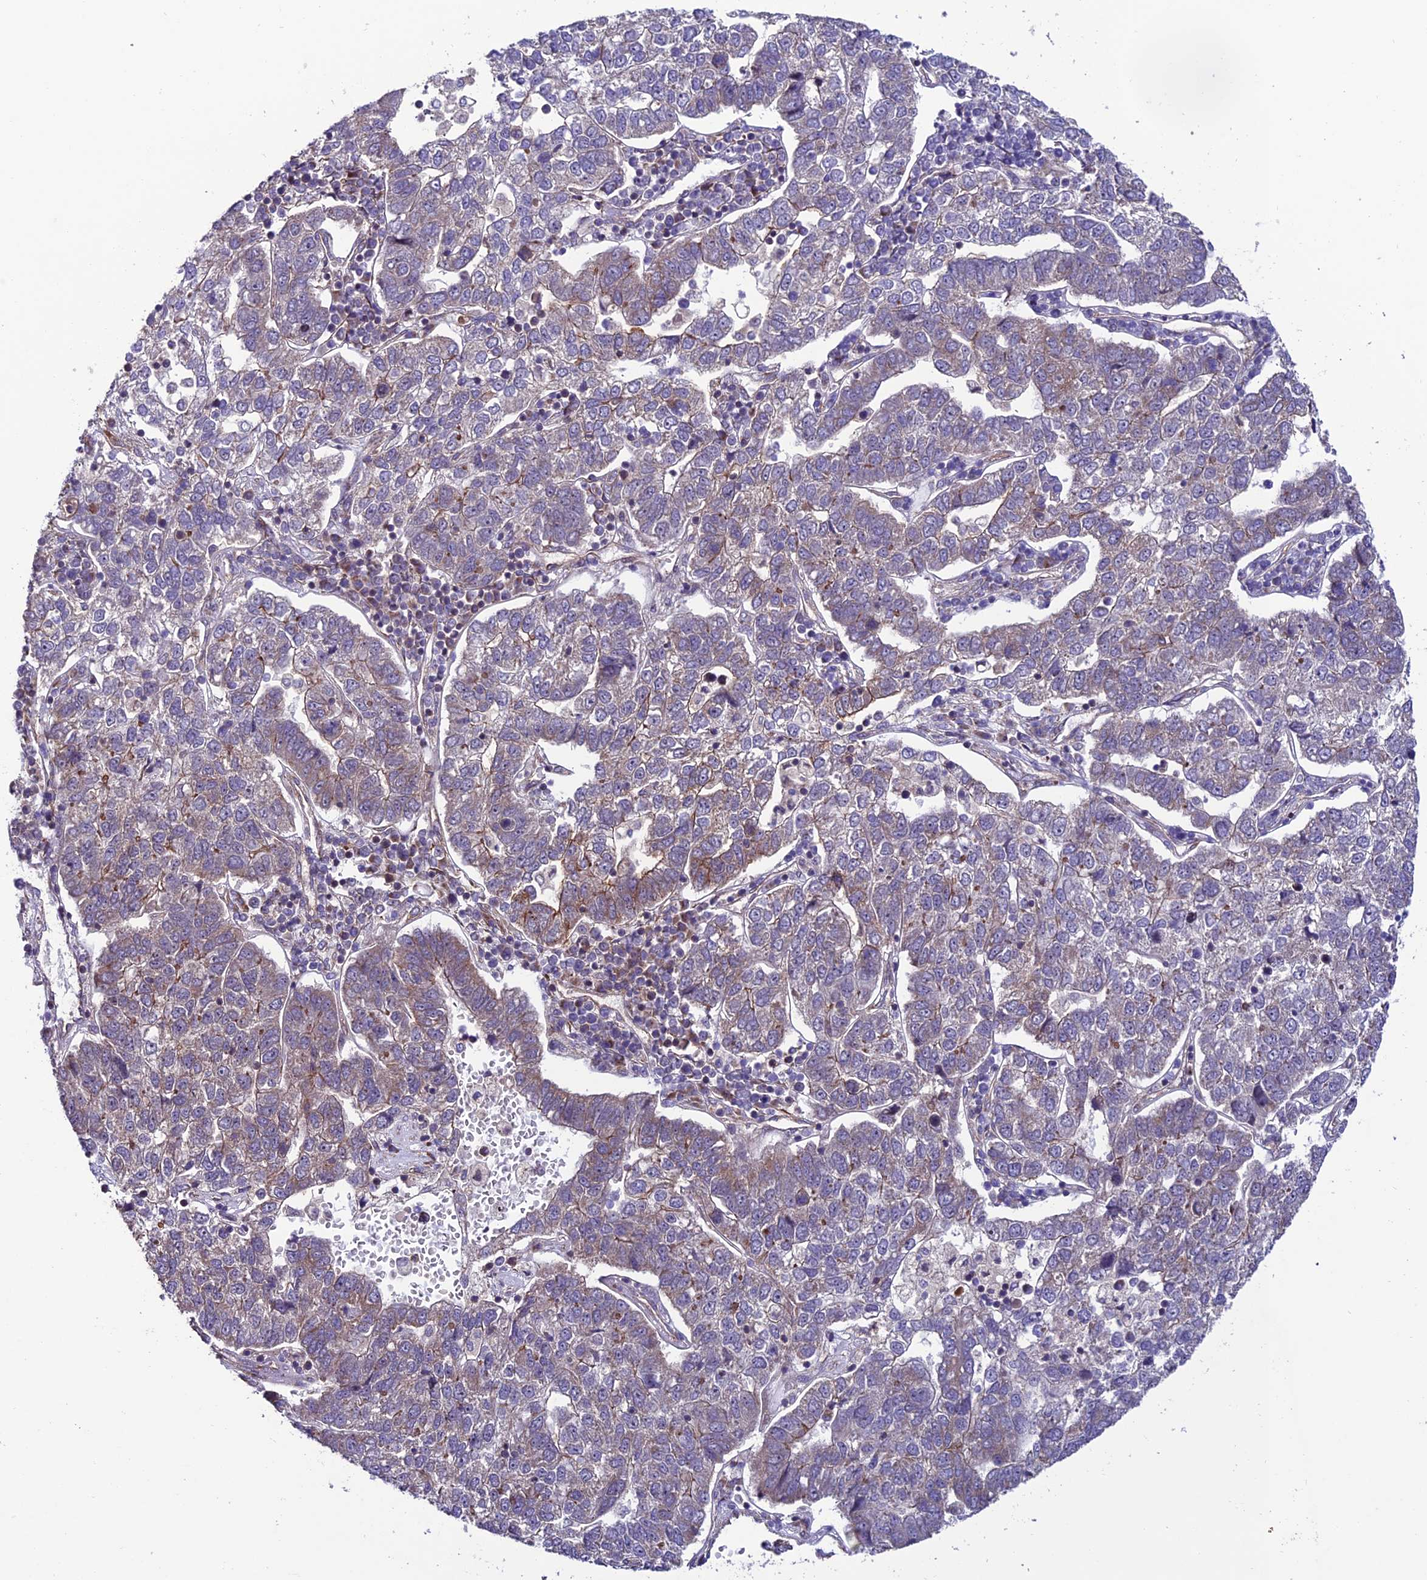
{"staining": {"intensity": "weak", "quantity": "<25%", "location": "cytoplasmic/membranous"}, "tissue": "pancreatic cancer", "cell_type": "Tumor cells", "image_type": "cancer", "snomed": [{"axis": "morphology", "description": "Adenocarcinoma, NOS"}, {"axis": "topography", "description": "Pancreas"}], "caption": "The immunohistochemistry image has no significant positivity in tumor cells of adenocarcinoma (pancreatic) tissue. Nuclei are stained in blue.", "gene": "TNIP3", "patient": {"sex": "female", "age": 61}}